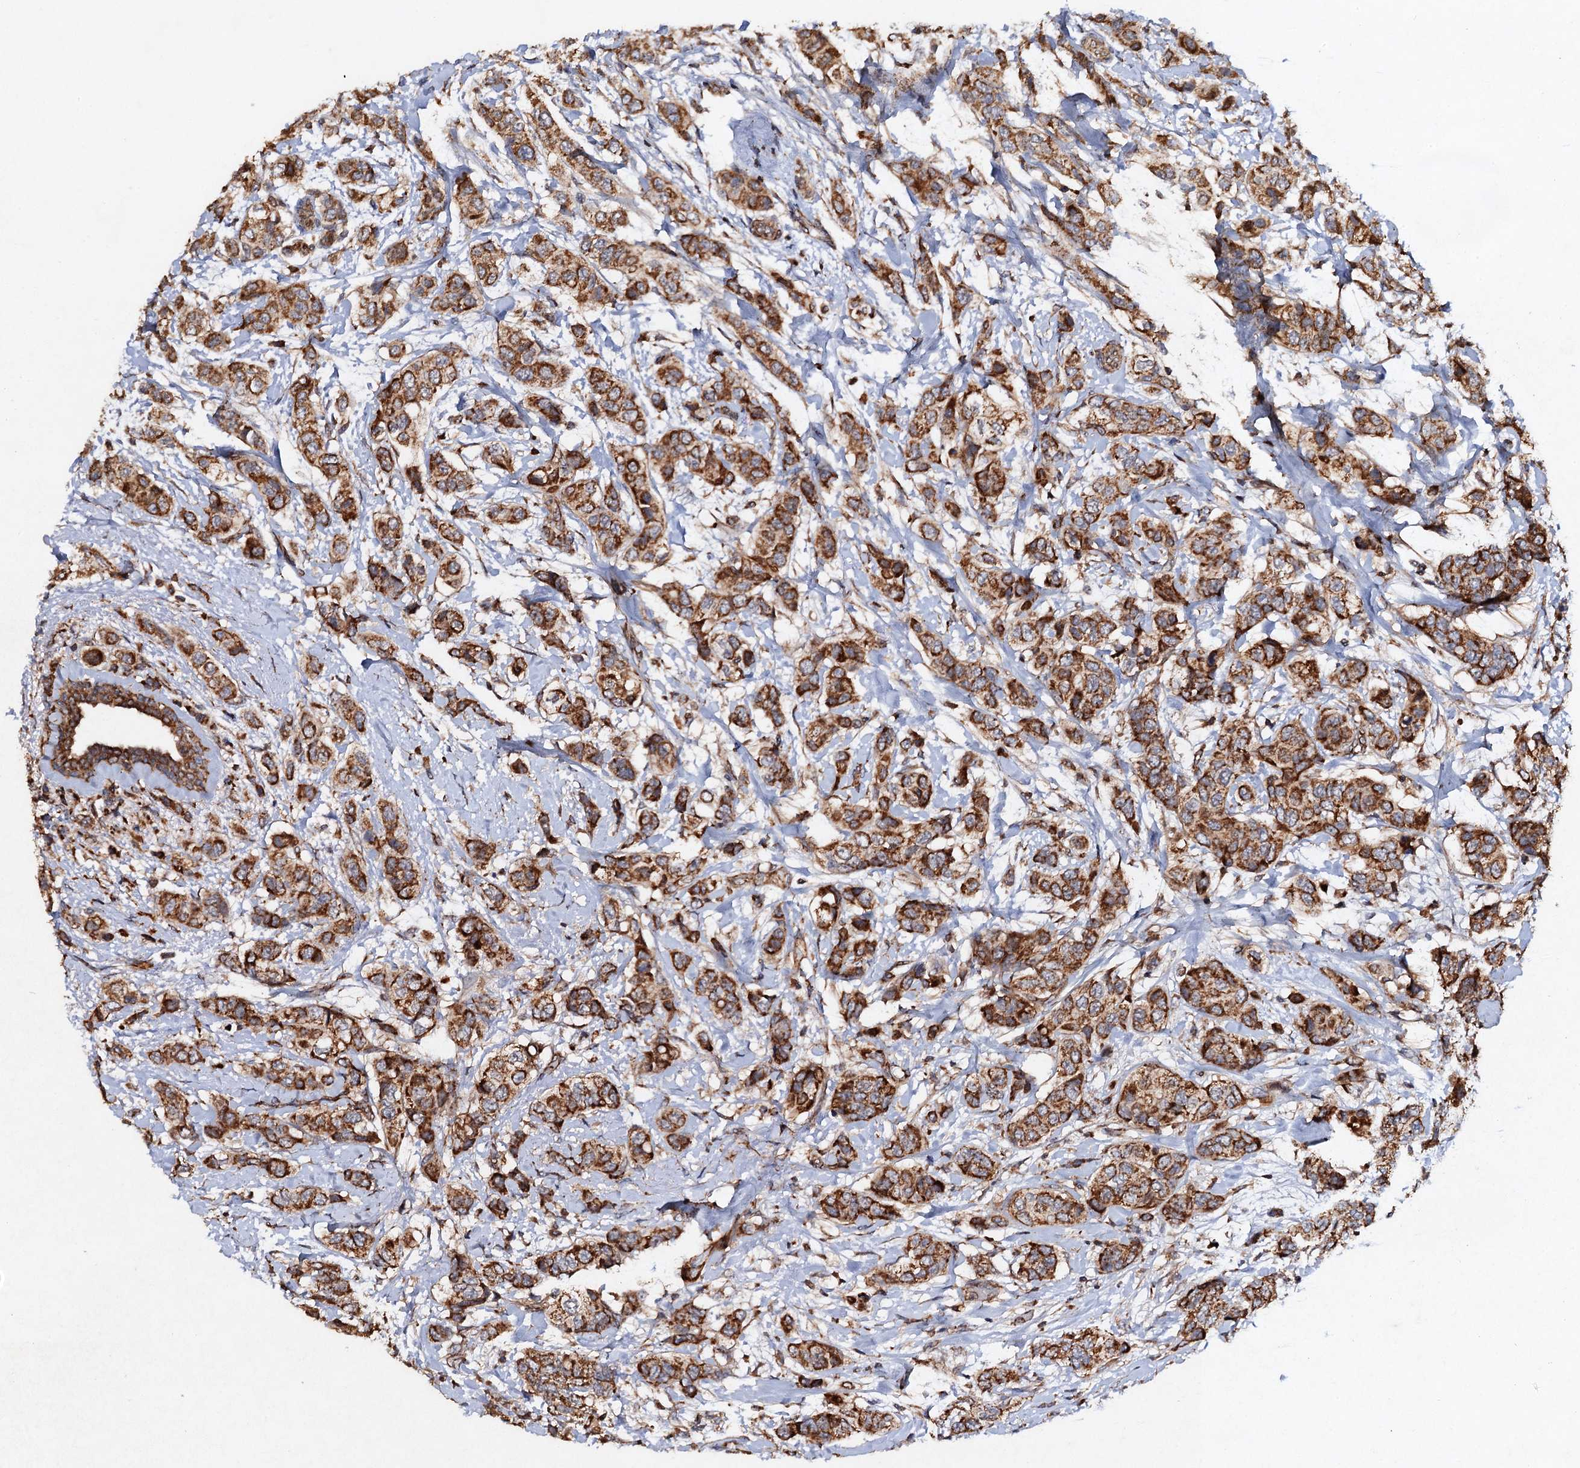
{"staining": {"intensity": "moderate", "quantity": ">75%", "location": "cytoplasmic/membranous"}, "tissue": "breast cancer", "cell_type": "Tumor cells", "image_type": "cancer", "snomed": [{"axis": "morphology", "description": "Lobular carcinoma"}, {"axis": "topography", "description": "Breast"}], "caption": "A photomicrograph of breast cancer (lobular carcinoma) stained for a protein shows moderate cytoplasmic/membranous brown staining in tumor cells. (DAB (3,3'-diaminobenzidine) IHC, brown staining for protein, blue staining for nuclei).", "gene": "NDUFA13", "patient": {"sex": "female", "age": 51}}